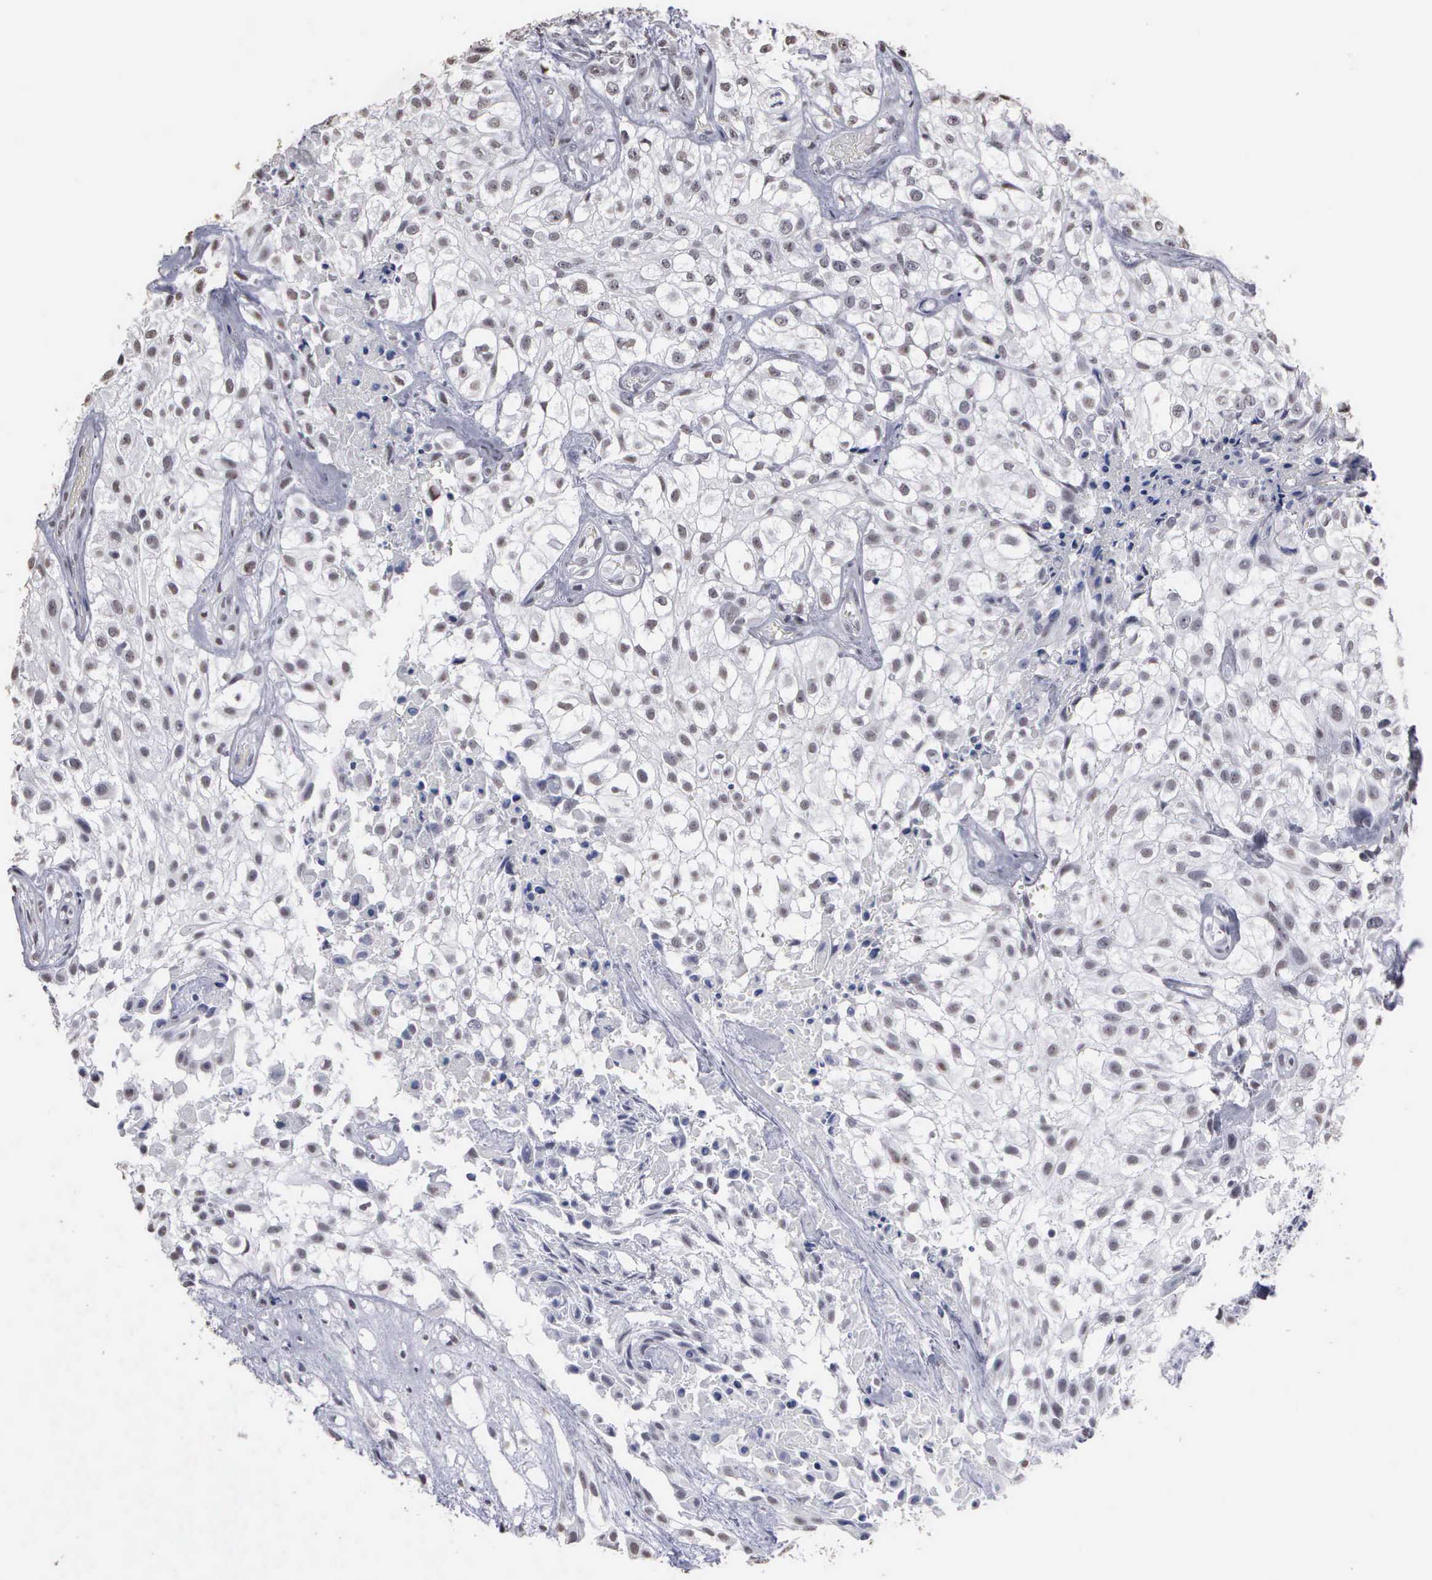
{"staining": {"intensity": "weak", "quantity": "<25%", "location": "nuclear"}, "tissue": "urothelial cancer", "cell_type": "Tumor cells", "image_type": "cancer", "snomed": [{"axis": "morphology", "description": "Urothelial carcinoma, High grade"}, {"axis": "topography", "description": "Urinary bladder"}], "caption": "An immunohistochemistry micrograph of high-grade urothelial carcinoma is shown. There is no staining in tumor cells of high-grade urothelial carcinoma.", "gene": "UPB1", "patient": {"sex": "male", "age": 56}}